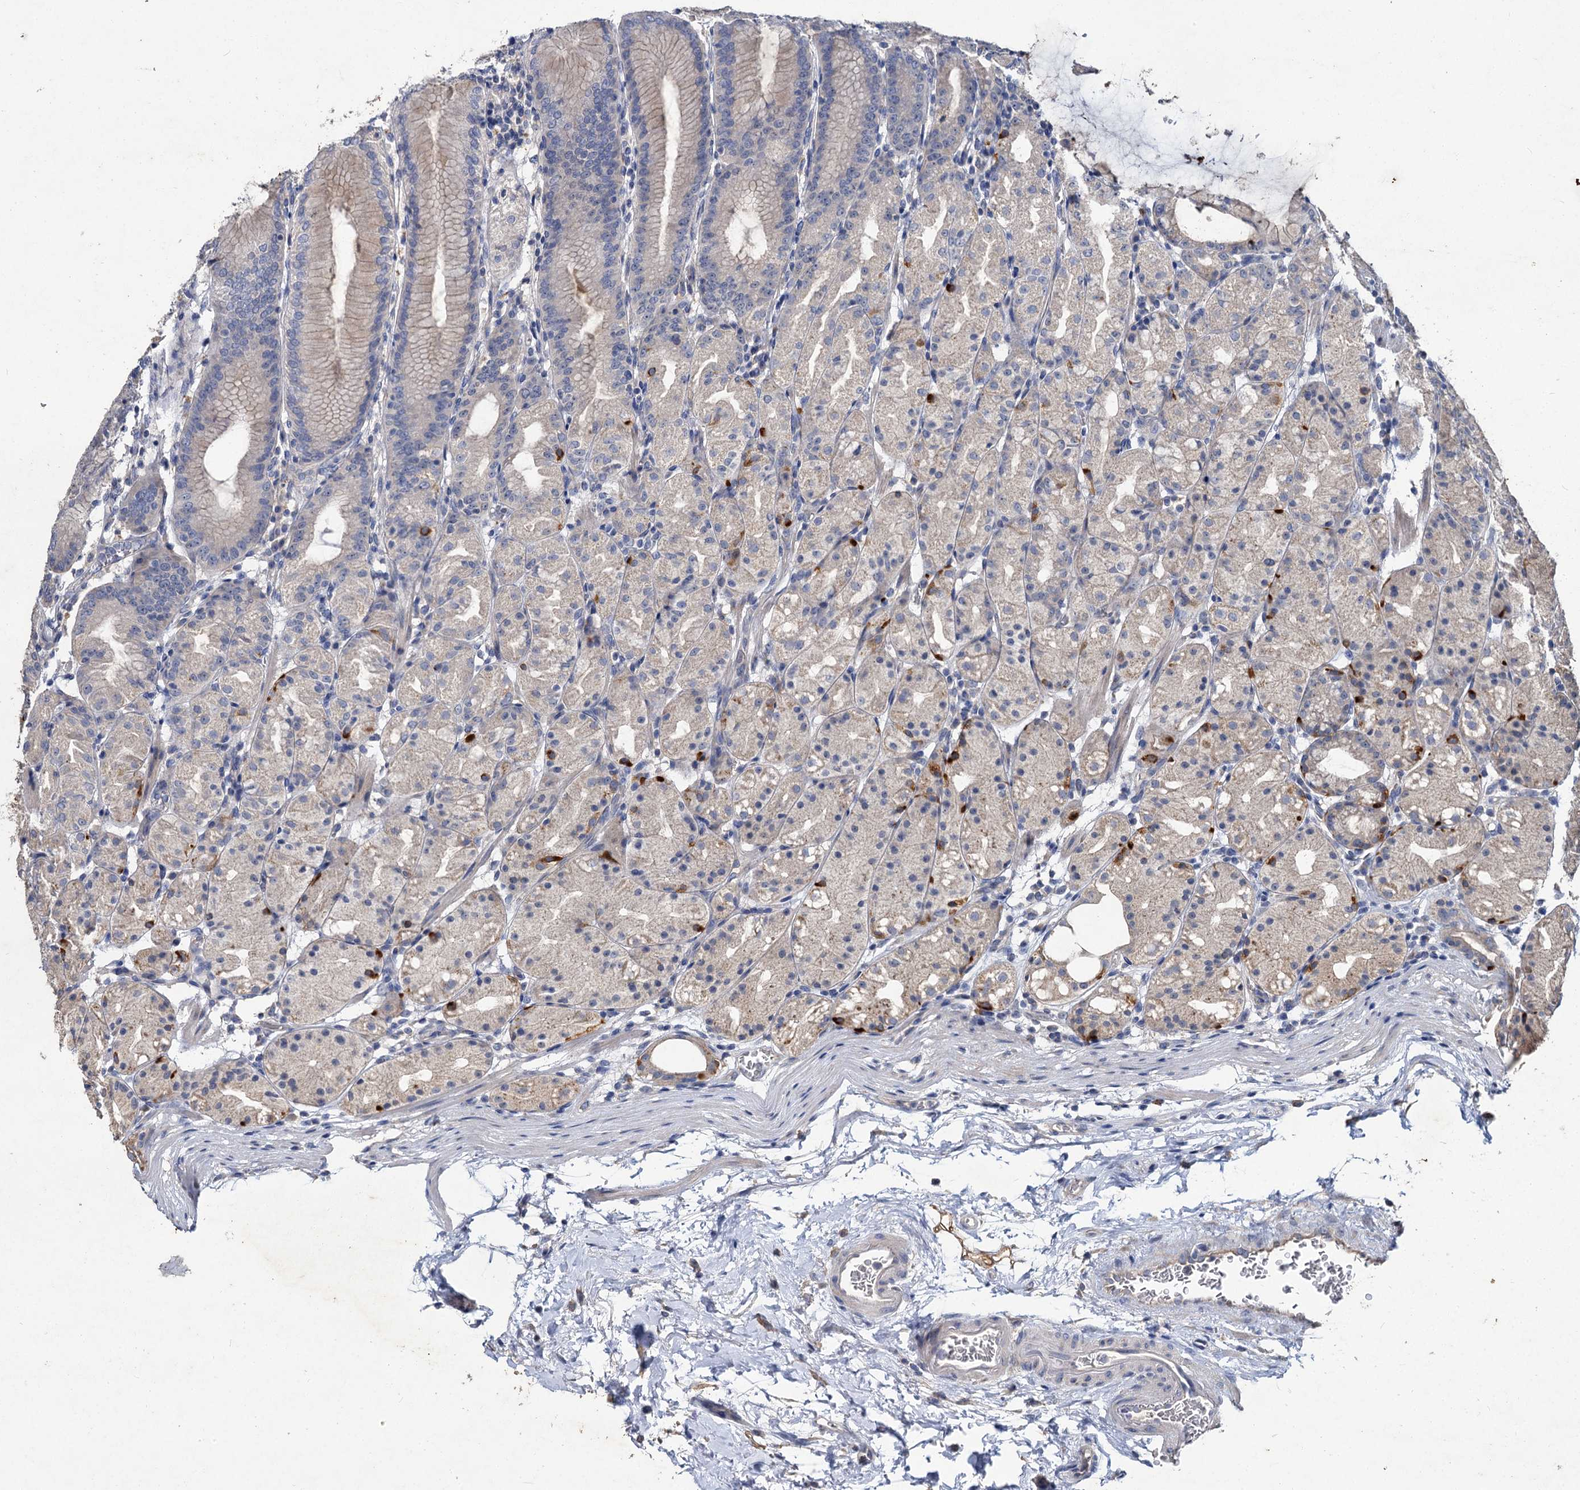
{"staining": {"intensity": "strong", "quantity": "<25%", "location": "cytoplasmic/membranous"}, "tissue": "stomach", "cell_type": "Glandular cells", "image_type": "normal", "snomed": [{"axis": "morphology", "description": "Normal tissue, NOS"}, {"axis": "topography", "description": "Stomach, upper"}], "caption": "Immunohistochemistry (DAB) staining of unremarkable stomach shows strong cytoplasmic/membranous protein staining in about <25% of glandular cells.", "gene": "ATP9A", "patient": {"sex": "male", "age": 48}}